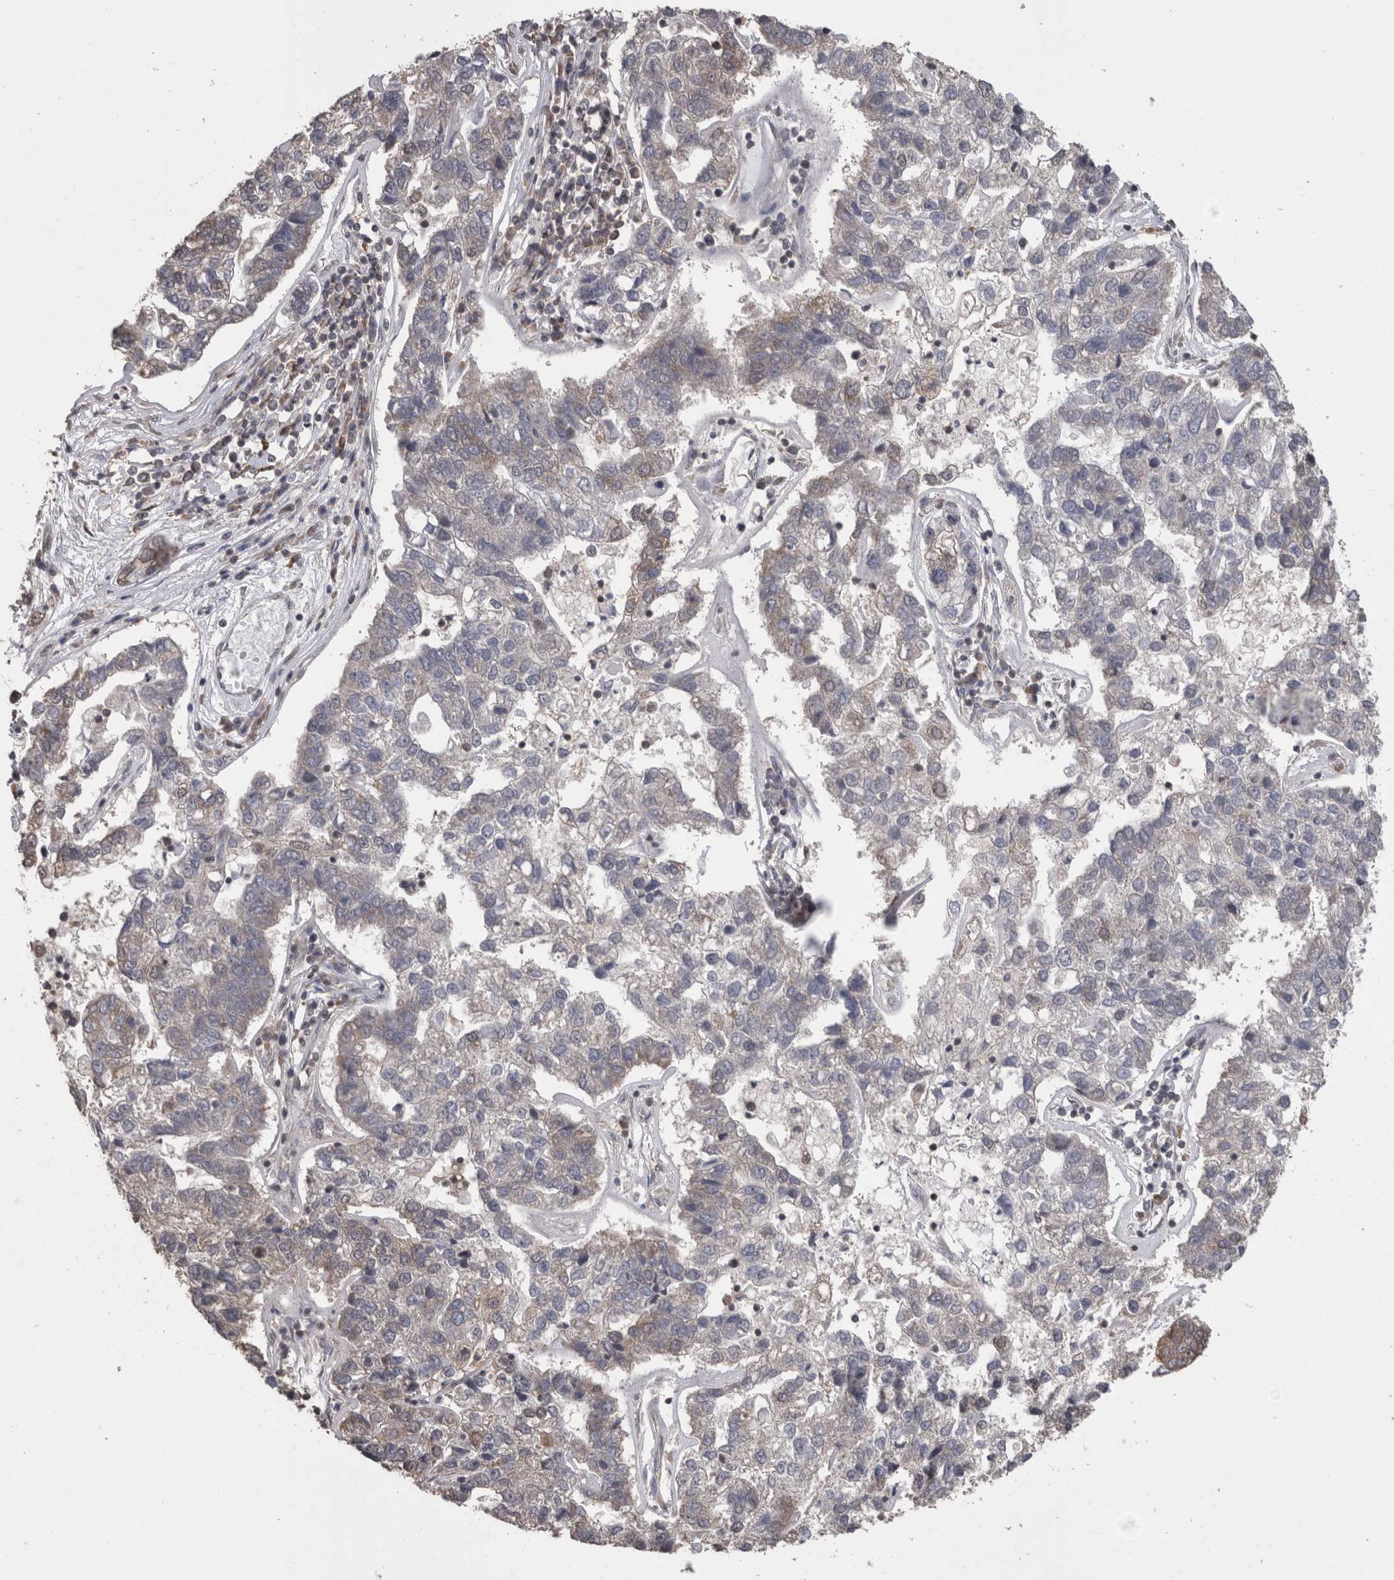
{"staining": {"intensity": "weak", "quantity": "<25%", "location": "cytoplasmic/membranous"}, "tissue": "pancreatic cancer", "cell_type": "Tumor cells", "image_type": "cancer", "snomed": [{"axis": "morphology", "description": "Adenocarcinoma, NOS"}, {"axis": "topography", "description": "Pancreas"}], "caption": "The photomicrograph shows no significant expression in tumor cells of adenocarcinoma (pancreatic).", "gene": "DDX6", "patient": {"sex": "female", "age": 61}}